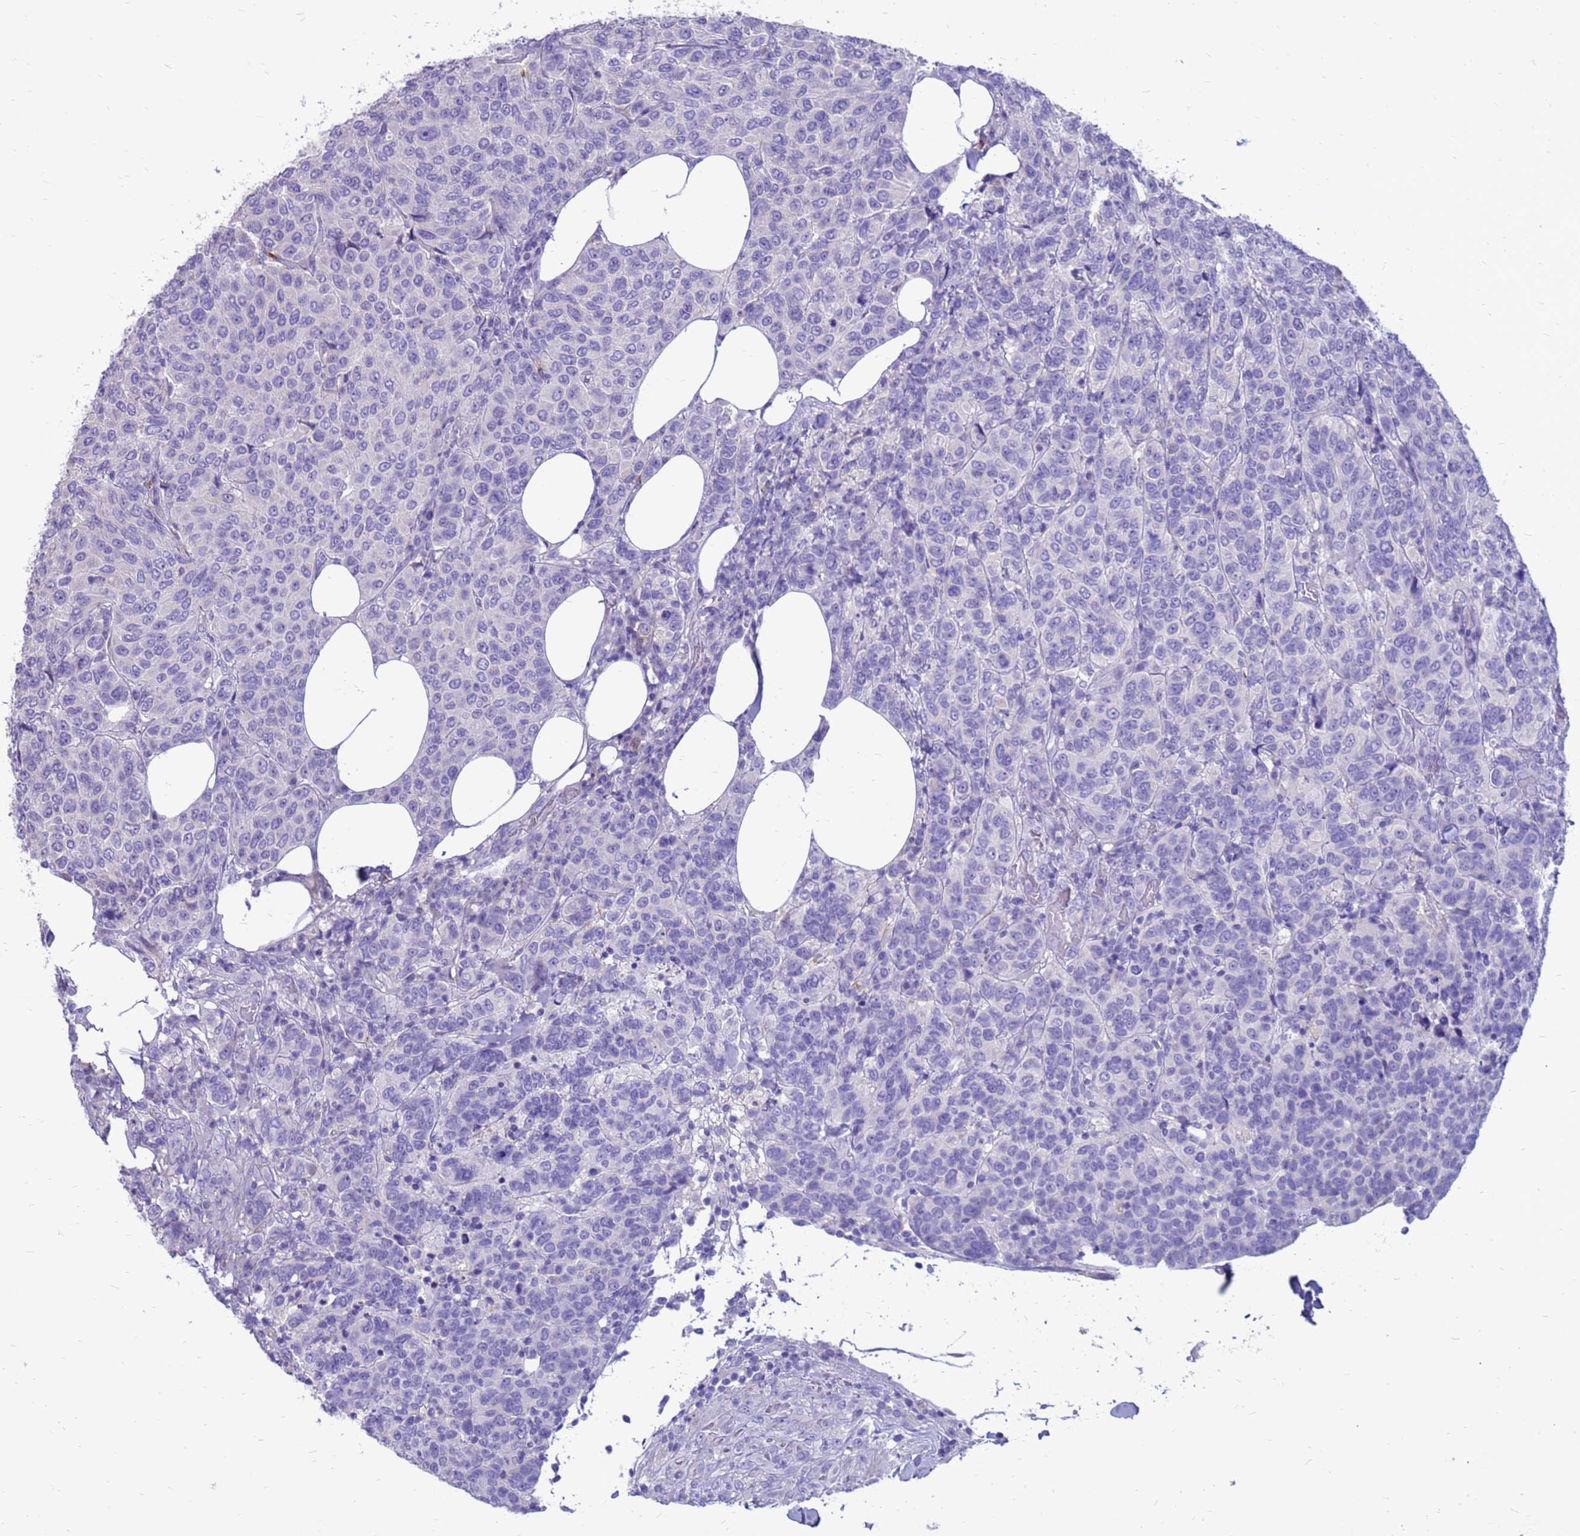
{"staining": {"intensity": "negative", "quantity": "none", "location": "none"}, "tissue": "breast cancer", "cell_type": "Tumor cells", "image_type": "cancer", "snomed": [{"axis": "morphology", "description": "Duct carcinoma"}, {"axis": "topography", "description": "Breast"}], "caption": "Immunohistochemistry micrograph of breast cancer stained for a protein (brown), which reveals no expression in tumor cells.", "gene": "PDE10A", "patient": {"sex": "female", "age": 55}}